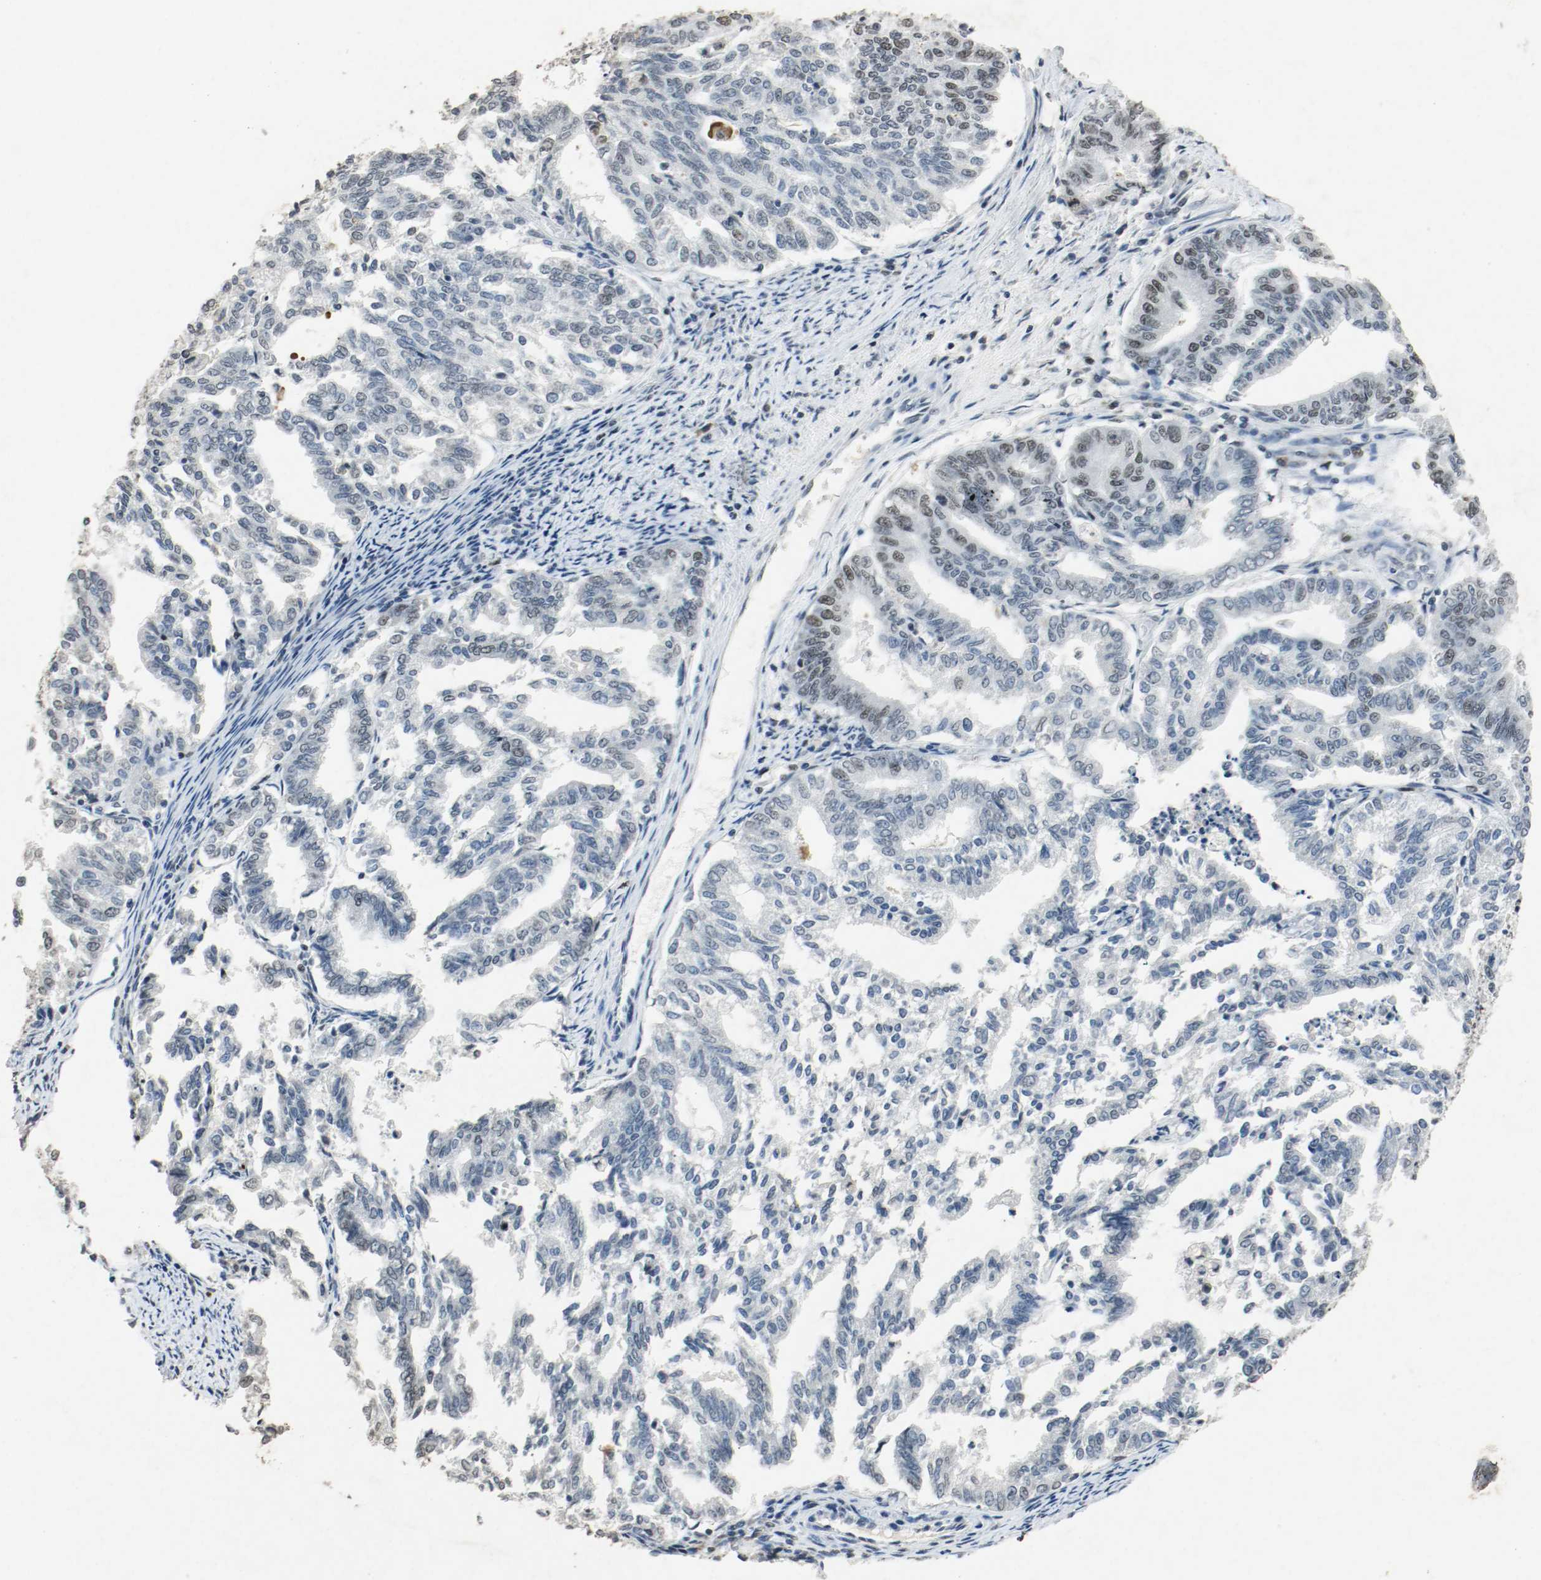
{"staining": {"intensity": "moderate", "quantity": "<25%", "location": "nuclear"}, "tissue": "endometrial cancer", "cell_type": "Tumor cells", "image_type": "cancer", "snomed": [{"axis": "morphology", "description": "Adenocarcinoma, NOS"}, {"axis": "topography", "description": "Endometrium"}], "caption": "DAB immunohistochemical staining of human adenocarcinoma (endometrial) displays moderate nuclear protein staining in approximately <25% of tumor cells.", "gene": "DNMT1", "patient": {"sex": "female", "age": 79}}